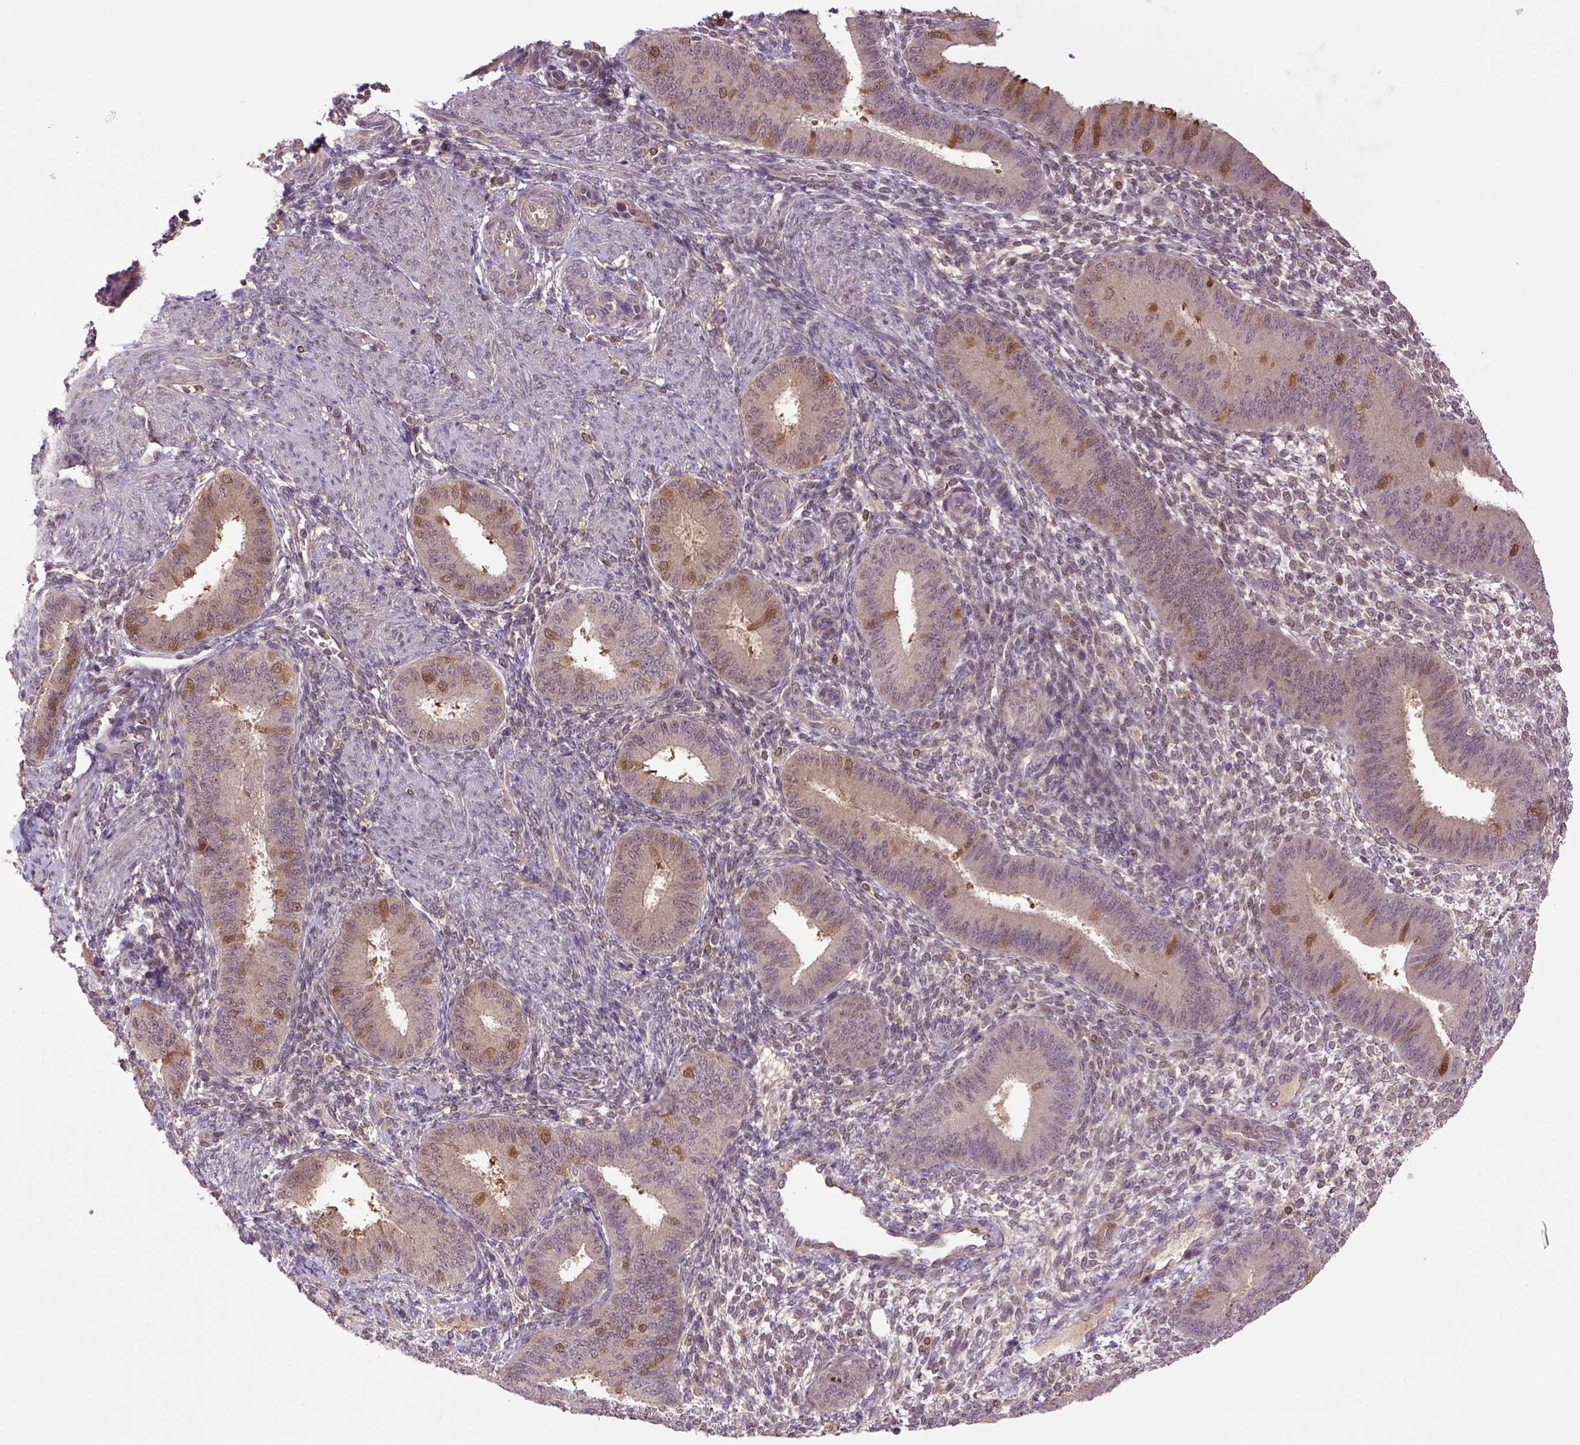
{"staining": {"intensity": "negative", "quantity": "none", "location": "none"}, "tissue": "endometrium", "cell_type": "Cells in endometrial stroma", "image_type": "normal", "snomed": [{"axis": "morphology", "description": "Normal tissue, NOS"}, {"axis": "topography", "description": "Endometrium"}], "caption": "Immunohistochemistry image of benign endometrium stained for a protein (brown), which displays no expression in cells in endometrial stroma. (Stains: DAB (3,3'-diaminobenzidine) IHC with hematoxylin counter stain, Microscopy: brightfield microscopy at high magnification).", "gene": "HSPBP1", "patient": {"sex": "female", "age": 39}}